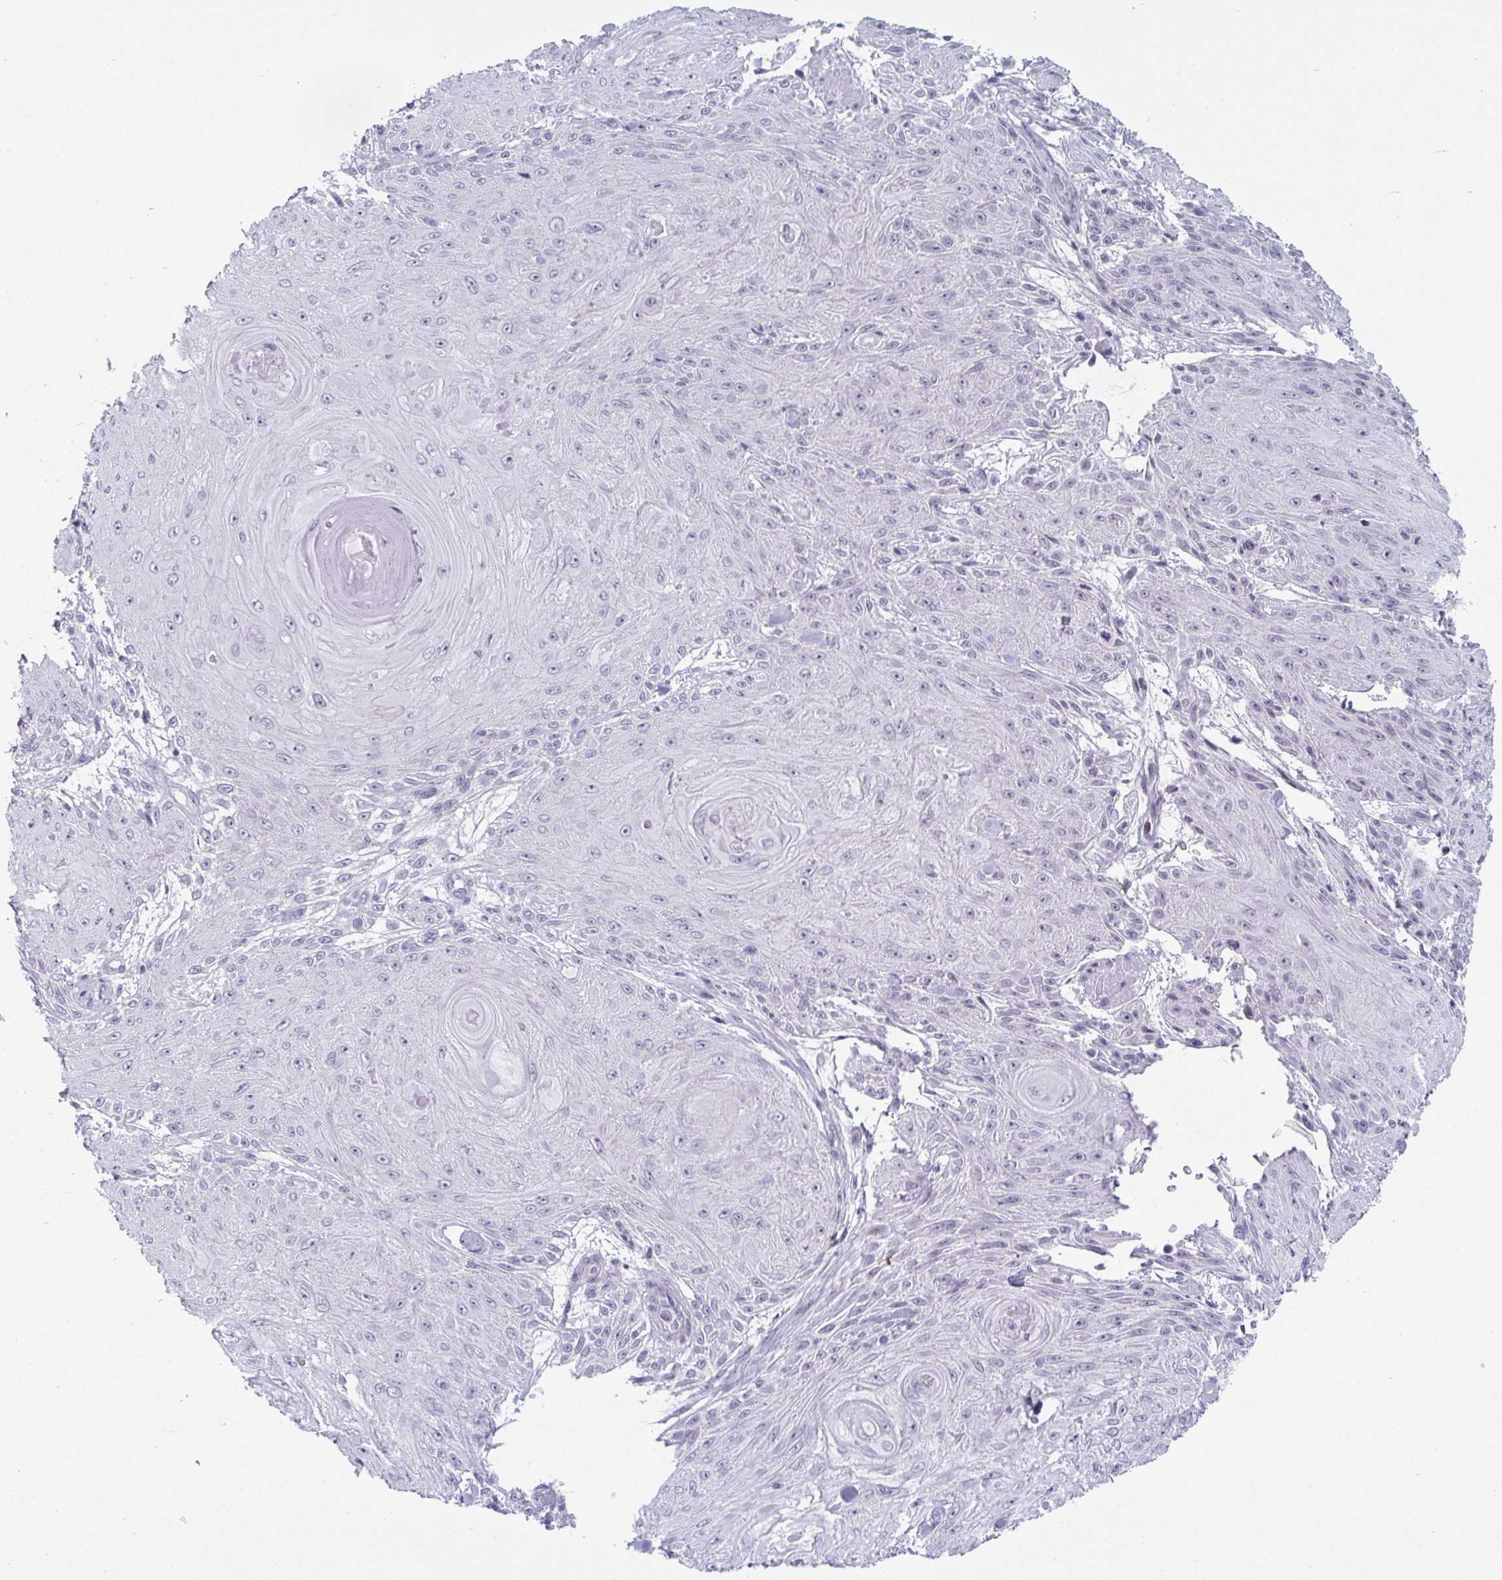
{"staining": {"intensity": "negative", "quantity": "none", "location": "none"}, "tissue": "skin cancer", "cell_type": "Tumor cells", "image_type": "cancer", "snomed": [{"axis": "morphology", "description": "Squamous cell carcinoma, NOS"}, {"axis": "topography", "description": "Skin"}], "caption": "Immunohistochemistry image of skin squamous cell carcinoma stained for a protein (brown), which exhibits no expression in tumor cells. The staining is performed using DAB (3,3'-diaminobenzidine) brown chromogen with nuclei counter-stained in using hematoxylin.", "gene": "VSIG10L", "patient": {"sex": "male", "age": 88}}